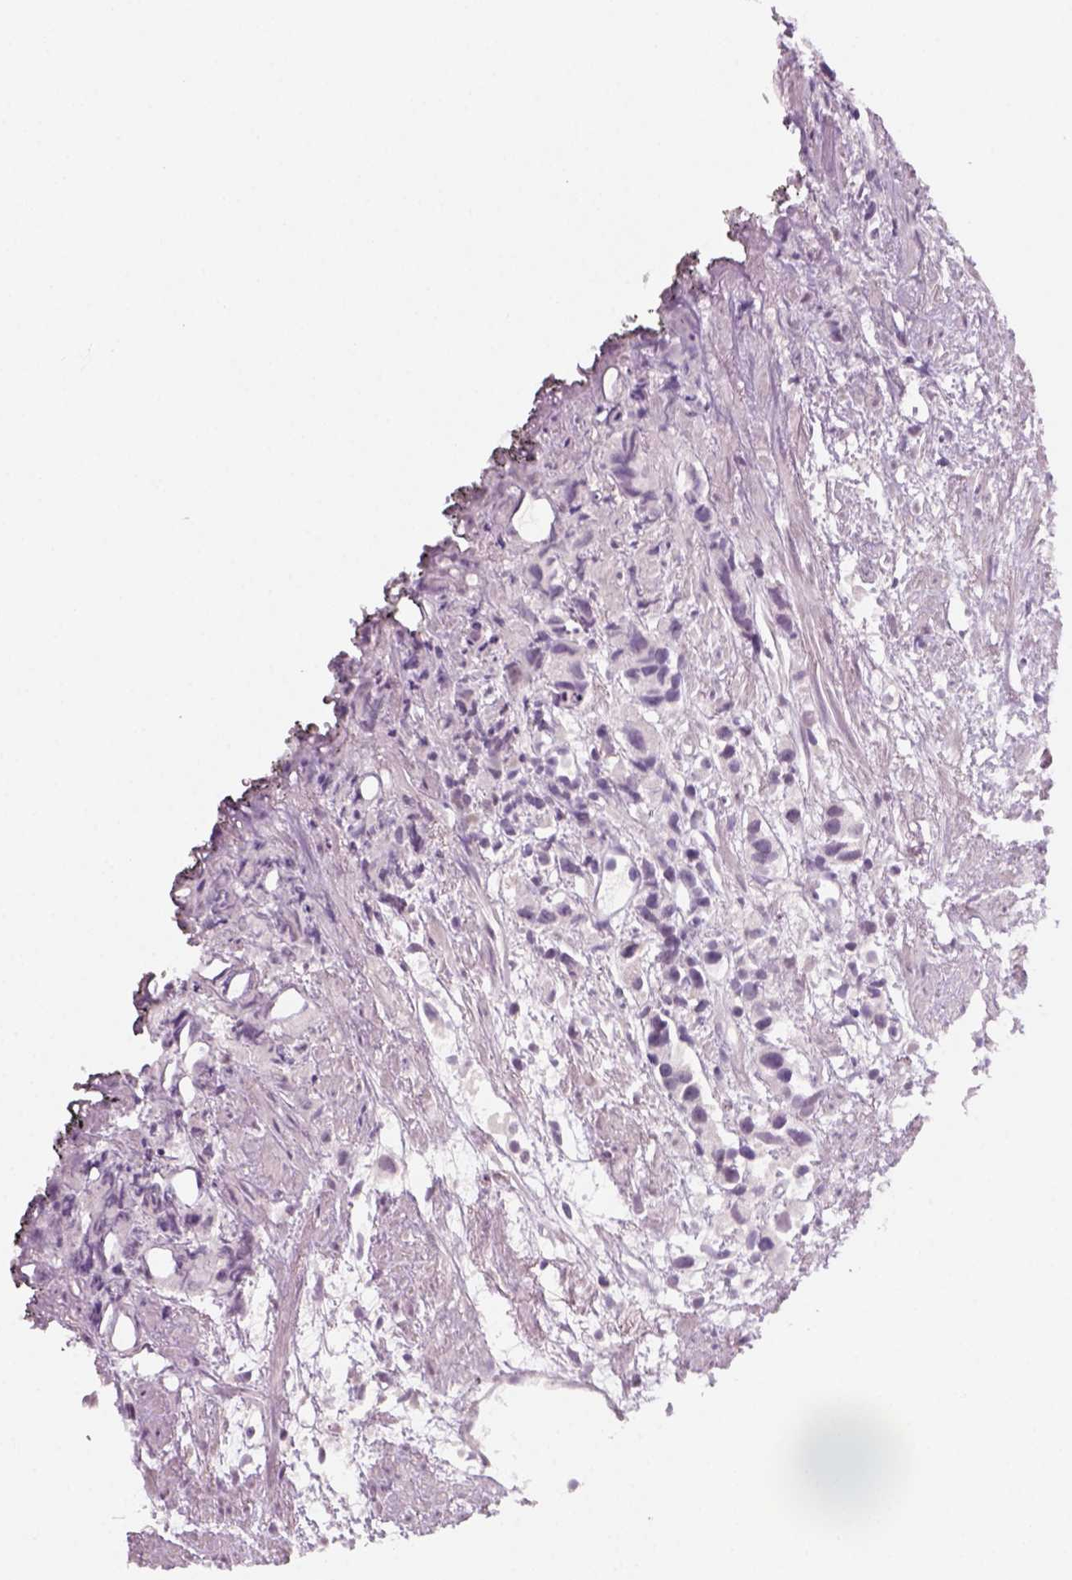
{"staining": {"intensity": "negative", "quantity": "none", "location": "none"}, "tissue": "prostate cancer", "cell_type": "Tumor cells", "image_type": "cancer", "snomed": [{"axis": "morphology", "description": "Adenocarcinoma, High grade"}, {"axis": "topography", "description": "Prostate"}], "caption": "IHC photomicrograph of human prostate cancer (adenocarcinoma (high-grade)) stained for a protein (brown), which reveals no positivity in tumor cells.", "gene": "KRT25", "patient": {"sex": "male", "age": 68}}